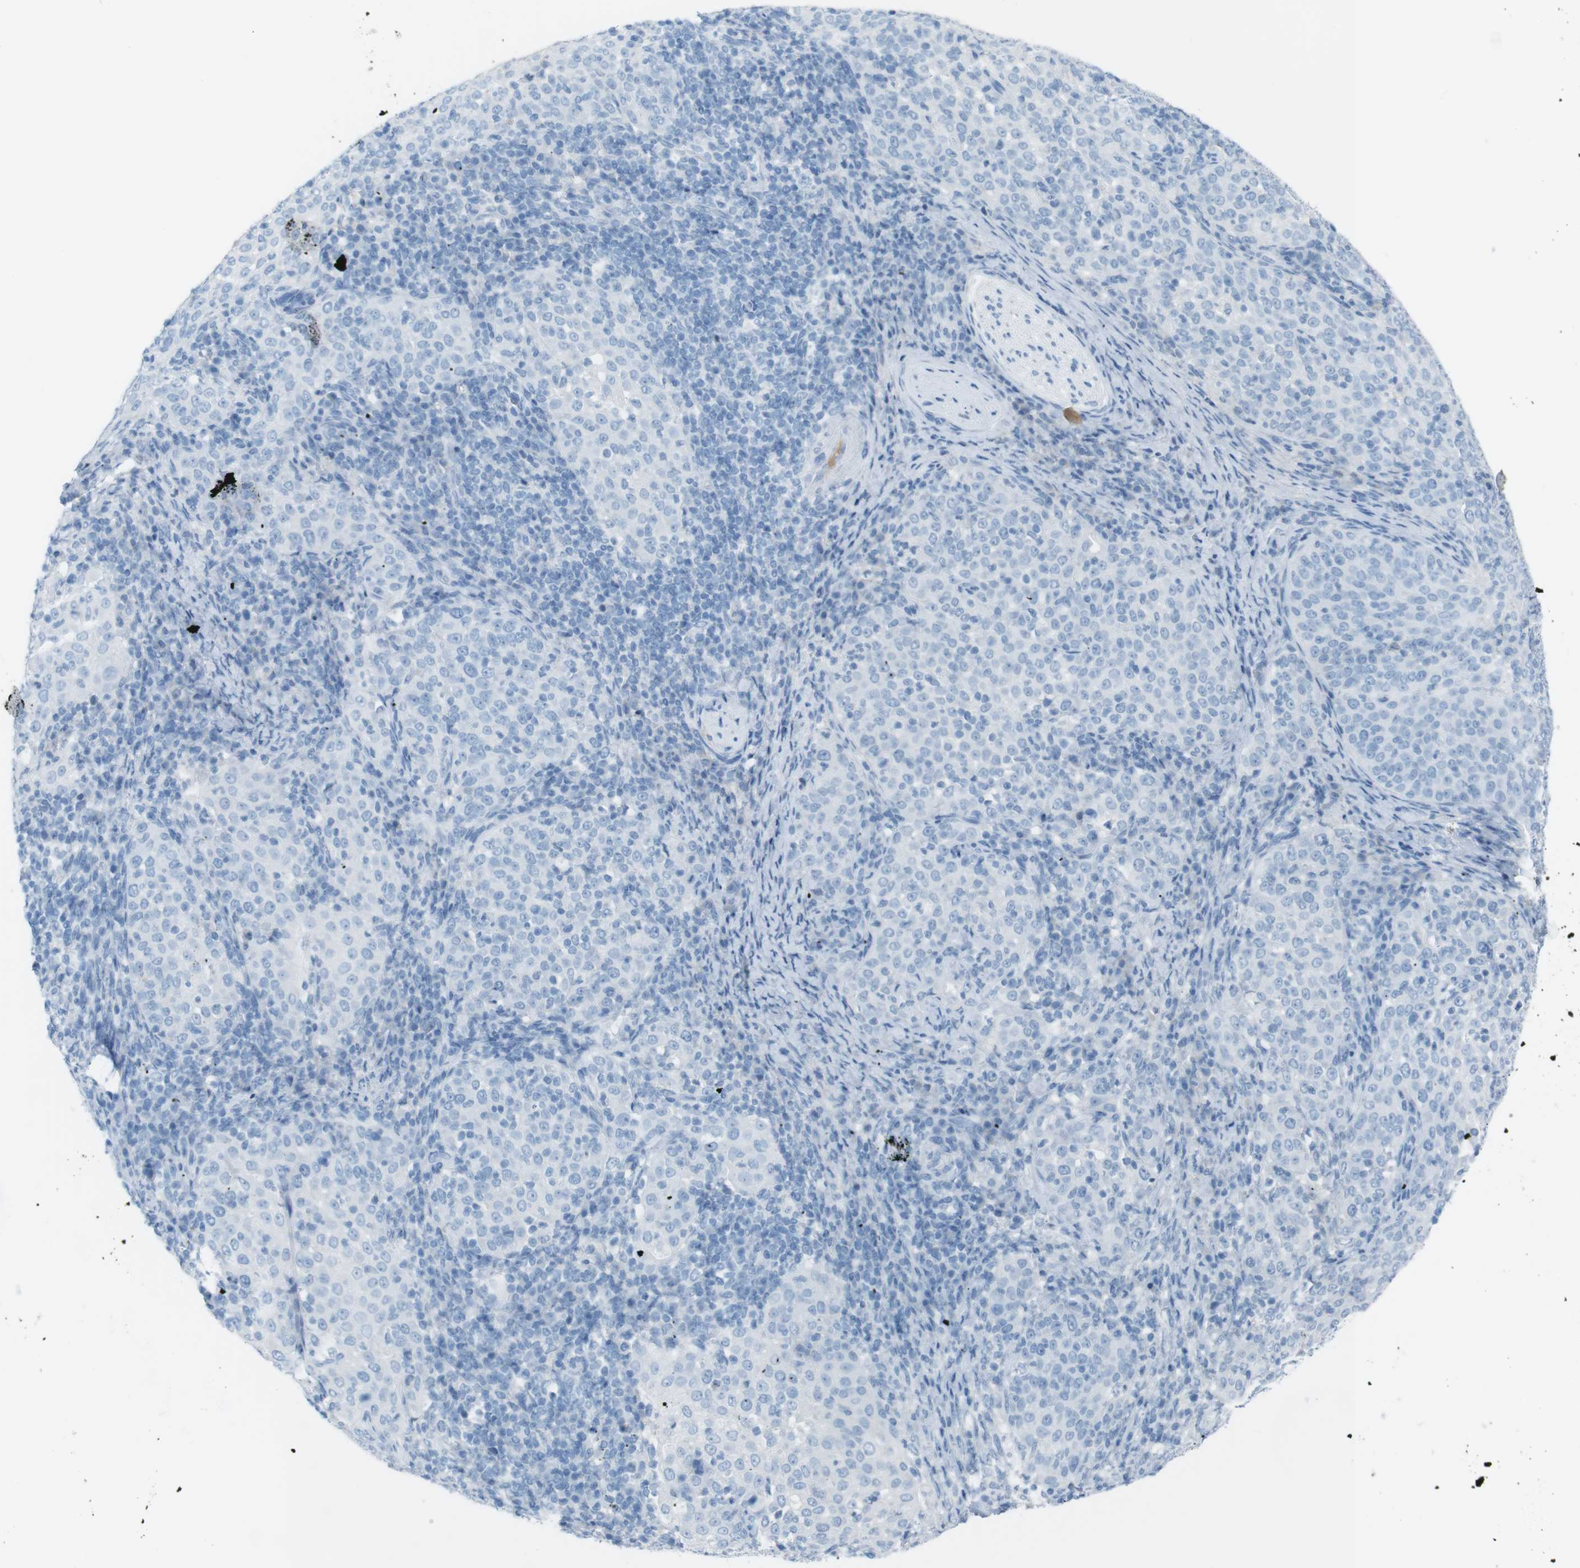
{"staining": {"intensity": "negative", "quantity": "none", "location": "none"}, "tissue": "cervical cancer", "cell_type": "Tumor cells", "image_type": "cancer", "snomed": [{"axis": "morphology", "description": "Squamous cell carcinoma, NOS"}, {"axis": "topography", "description": "Cervix"}], "caption": "Tumor cells are negative for brown protein staining in squamous cell carcinoma (cervical).", "gene": "AZGP1", "patient": {"sex": "female", "age": 51}}